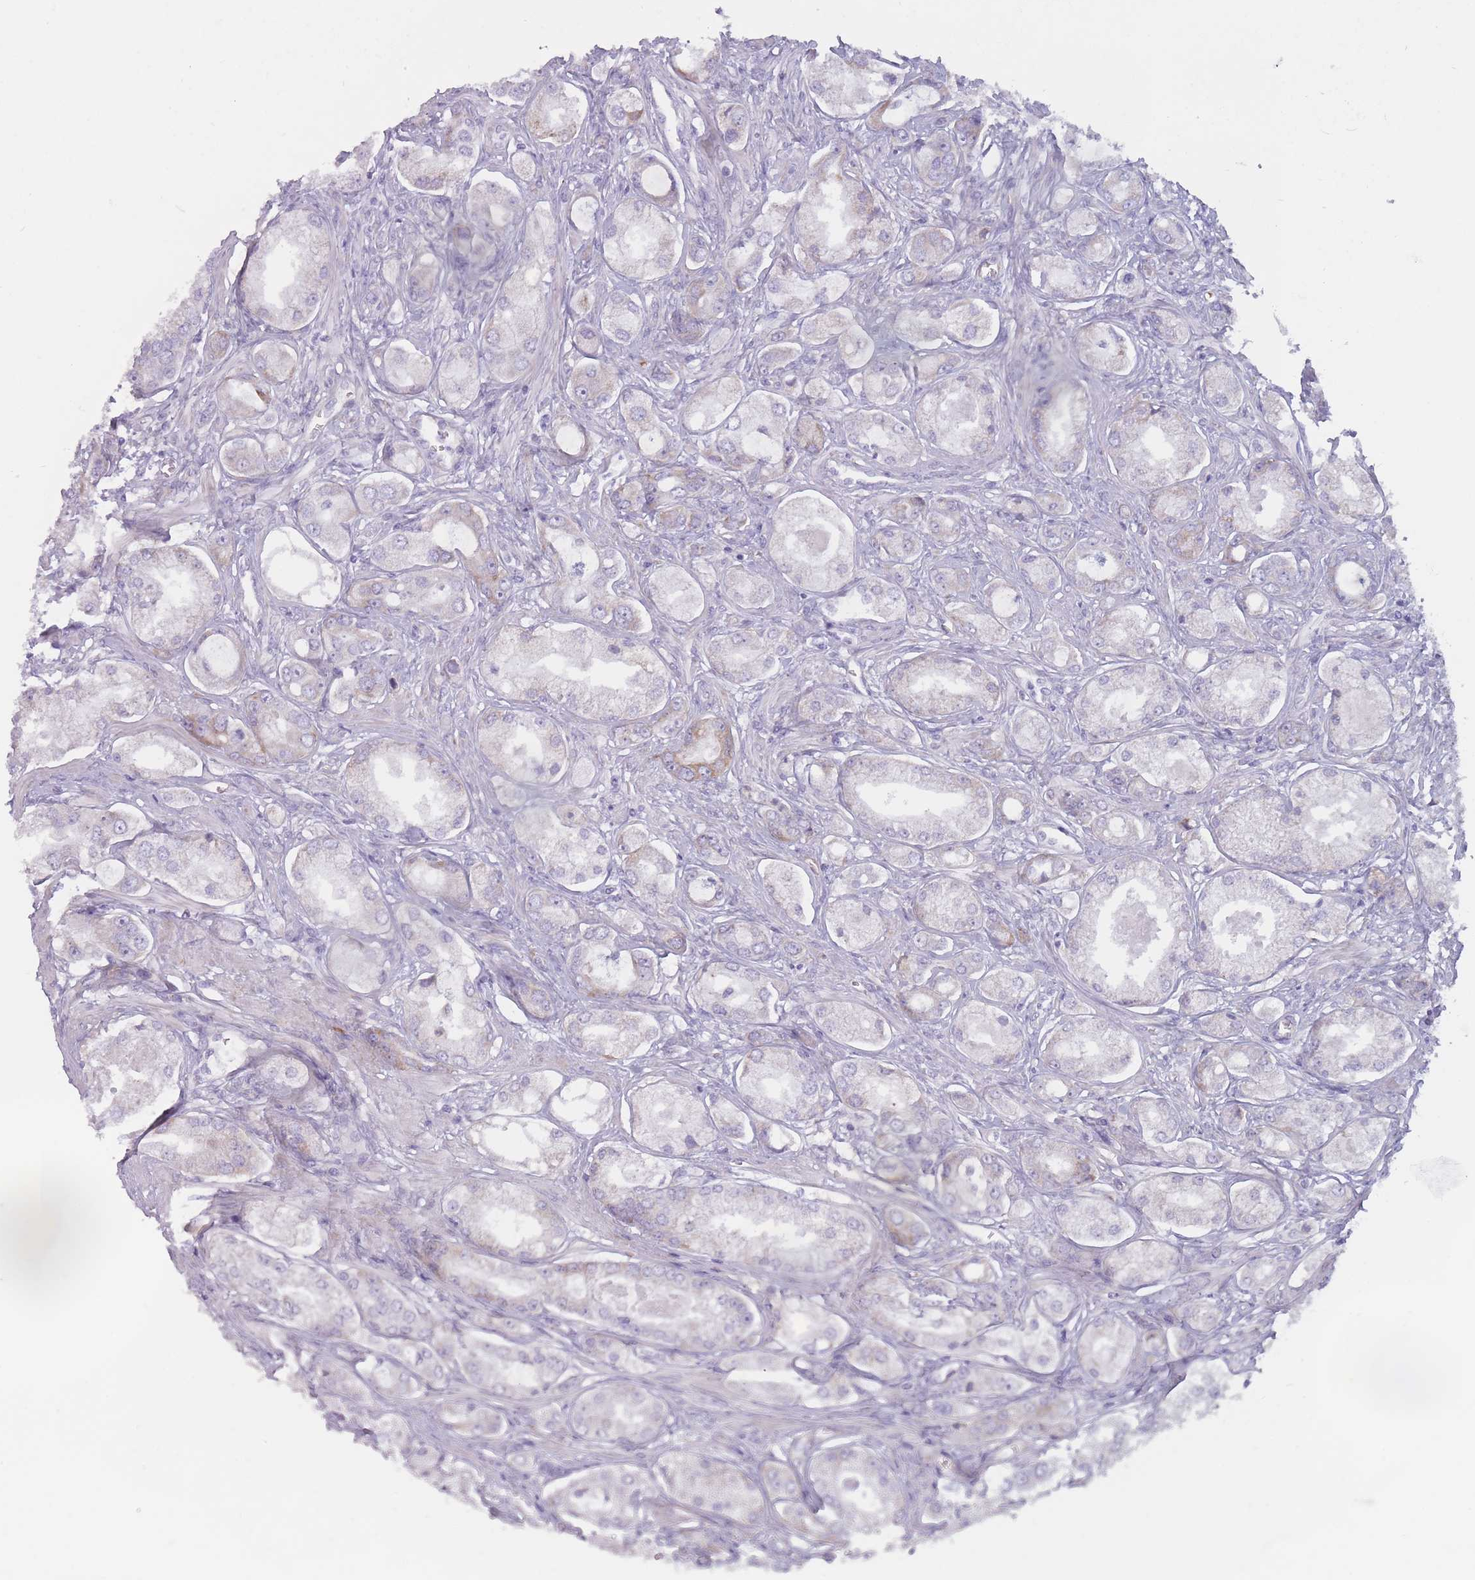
{"staining": {"intensity": "negative", "quantity": "none", "location": "none"}, "tissue": "prostate cancer", "cell_type": "Tumor cells", "image_type": "cancer", "snomed": [{"axis": "morphology", "description": "Adenocarcinoma, Low grade"}, {"axis": "topography", "description": "Prostate"}], "caption": "Human prostate cancer stained for a protein using immunohistochemistry exhibits no expression in tumor cells.", "gene": "RPL18", "patient": {"sex": "male", "age": 68}}